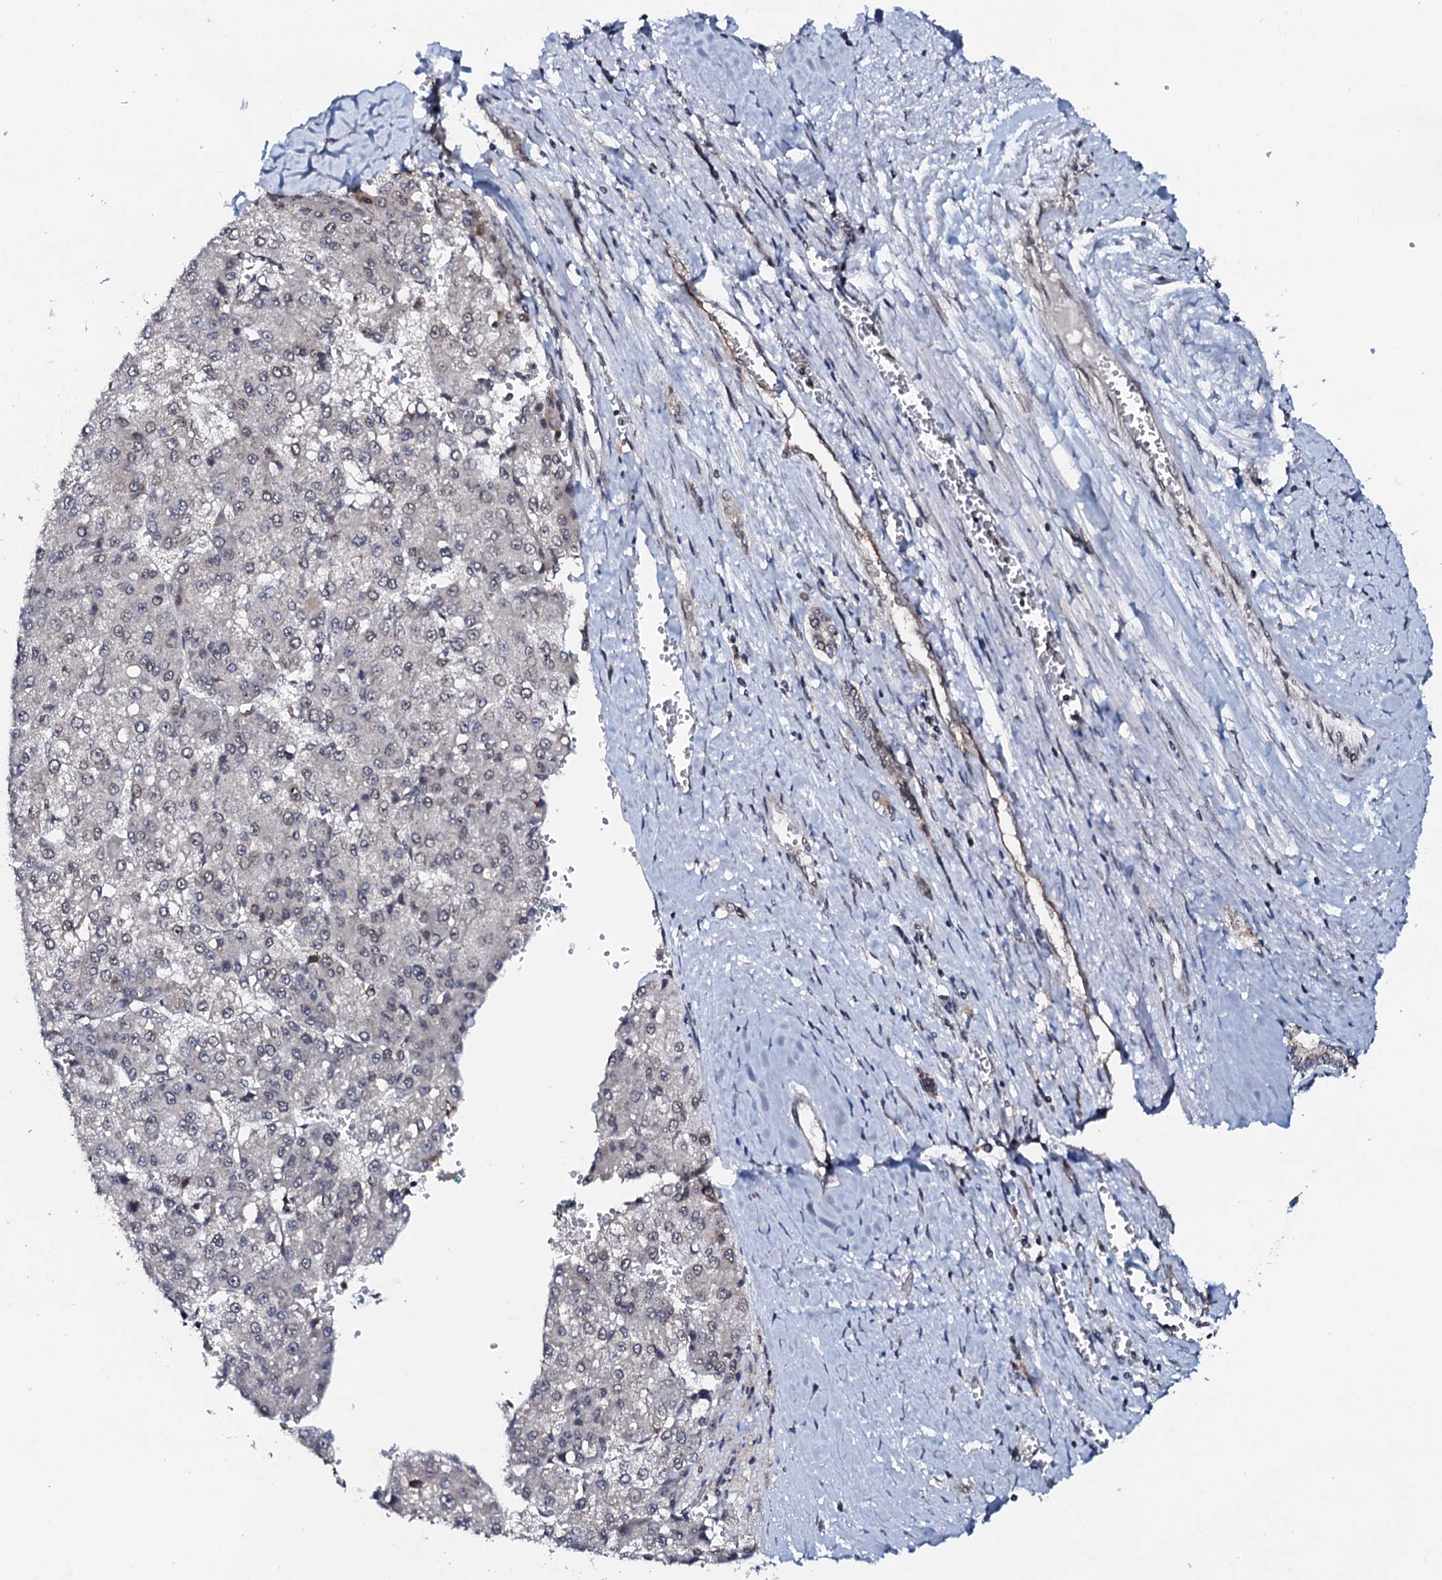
{"staining": {"intensity": "negative", "quantity": "none", "location": "none"}, "tissue": "liver cancer", "cell_type": "Tumor cells", "image_type": "cancer", "snomed": [{"axis": "morphology", "description": "Carcinoma, Hepatocellular, NOS"}, {"axis": "topography", "description": "Liver"}], "caption": "A micrograph of human hepatocellular carcinoma (liver) is negative for staining in tumor cells.", "gene": "SNTA1", "patient": {"sex": "female", "age": 73}}